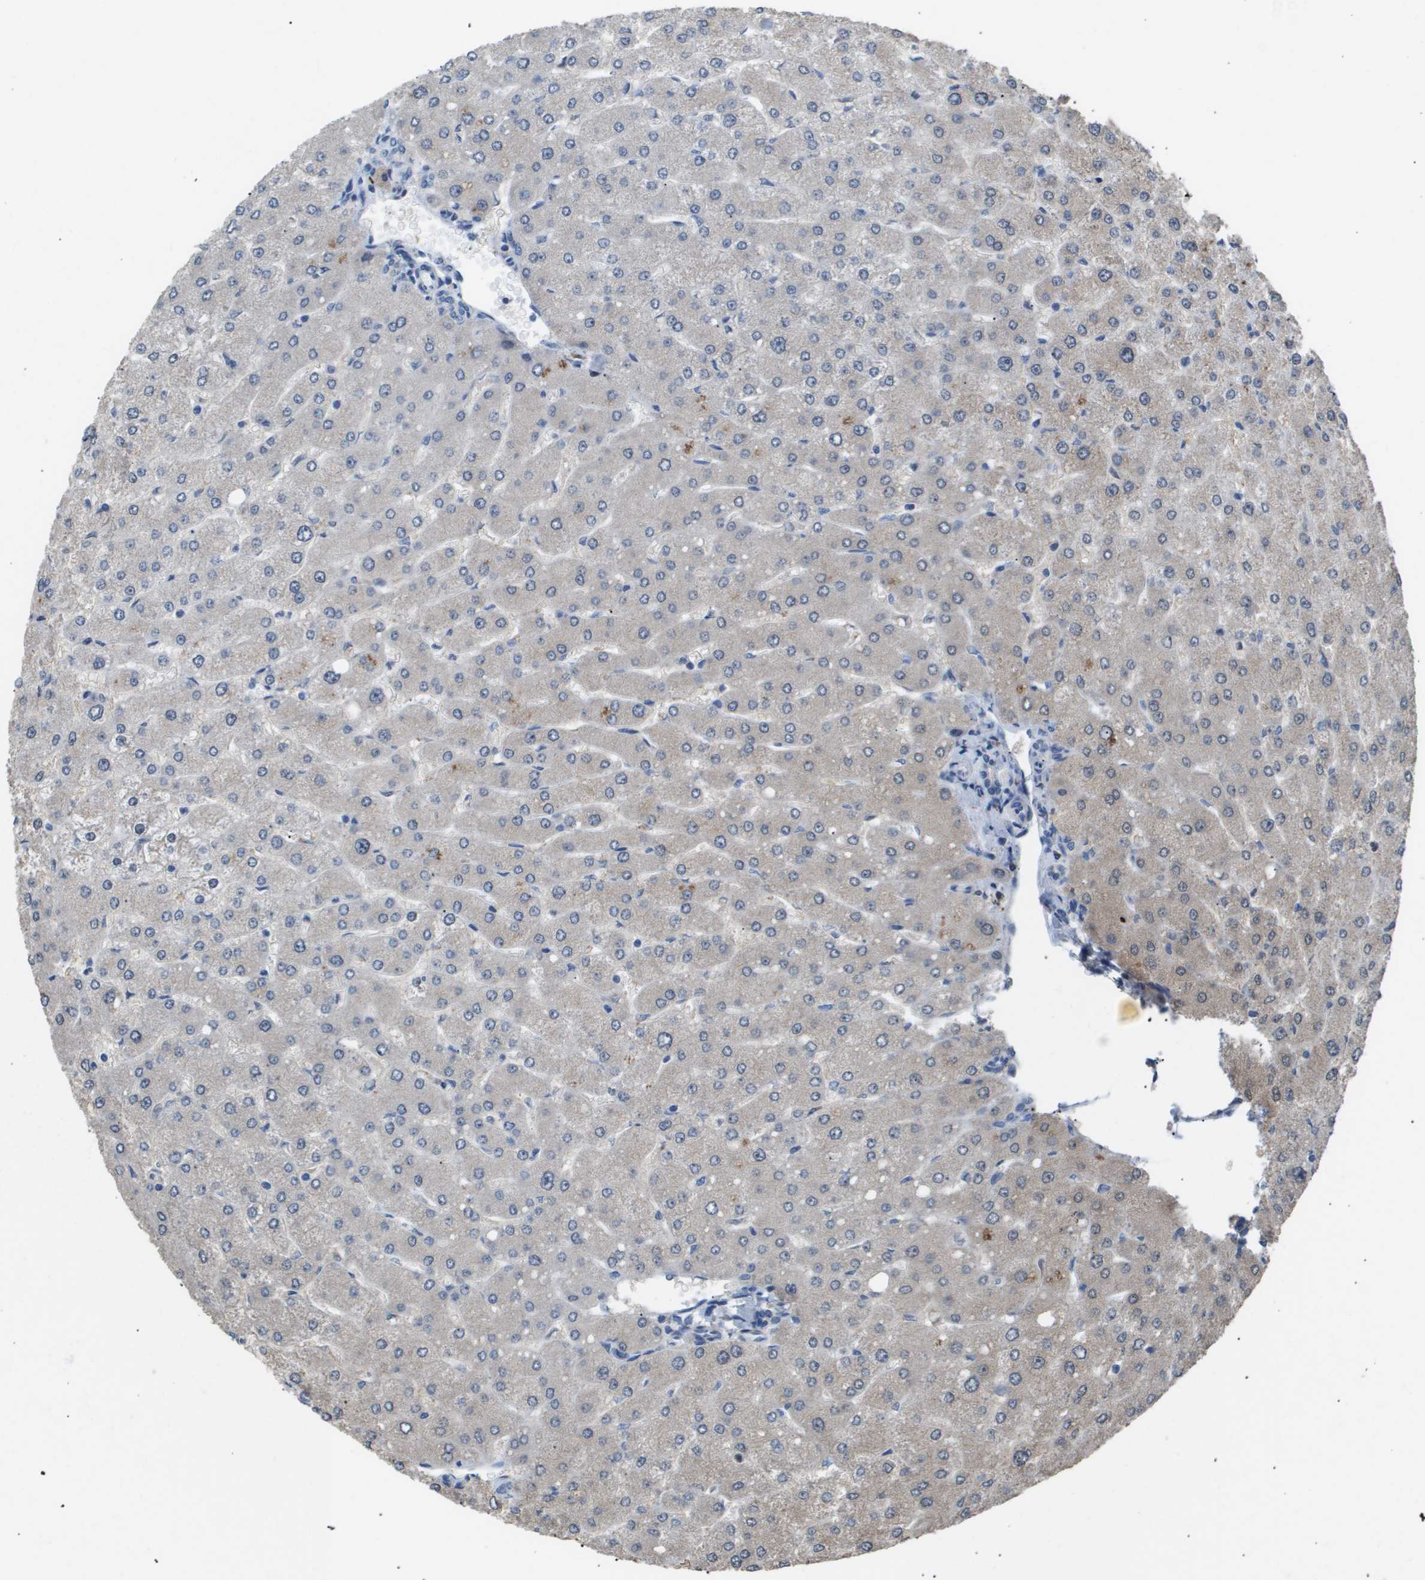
{"staining": {"intensity": "negative", "quantity": "none", "location": "none"}, "tissue": "liver", "cell_type": "Cholangiocytes", "image_type": "normal", "snomed": [{"axis": "morphology", "description": "Normal tissue, NOS"}, {"axis": "topography", "description": "Liver"}], "caption": "IHC image of normal liver: liver stained with DAB displays no significant protein expression in cholangiocytes. (DAB immunohistochemistry visualized using brightfield microscopy, high magnification).", "gene": "AKR1A1", "patient": {"sex": "male", "age": 55}}